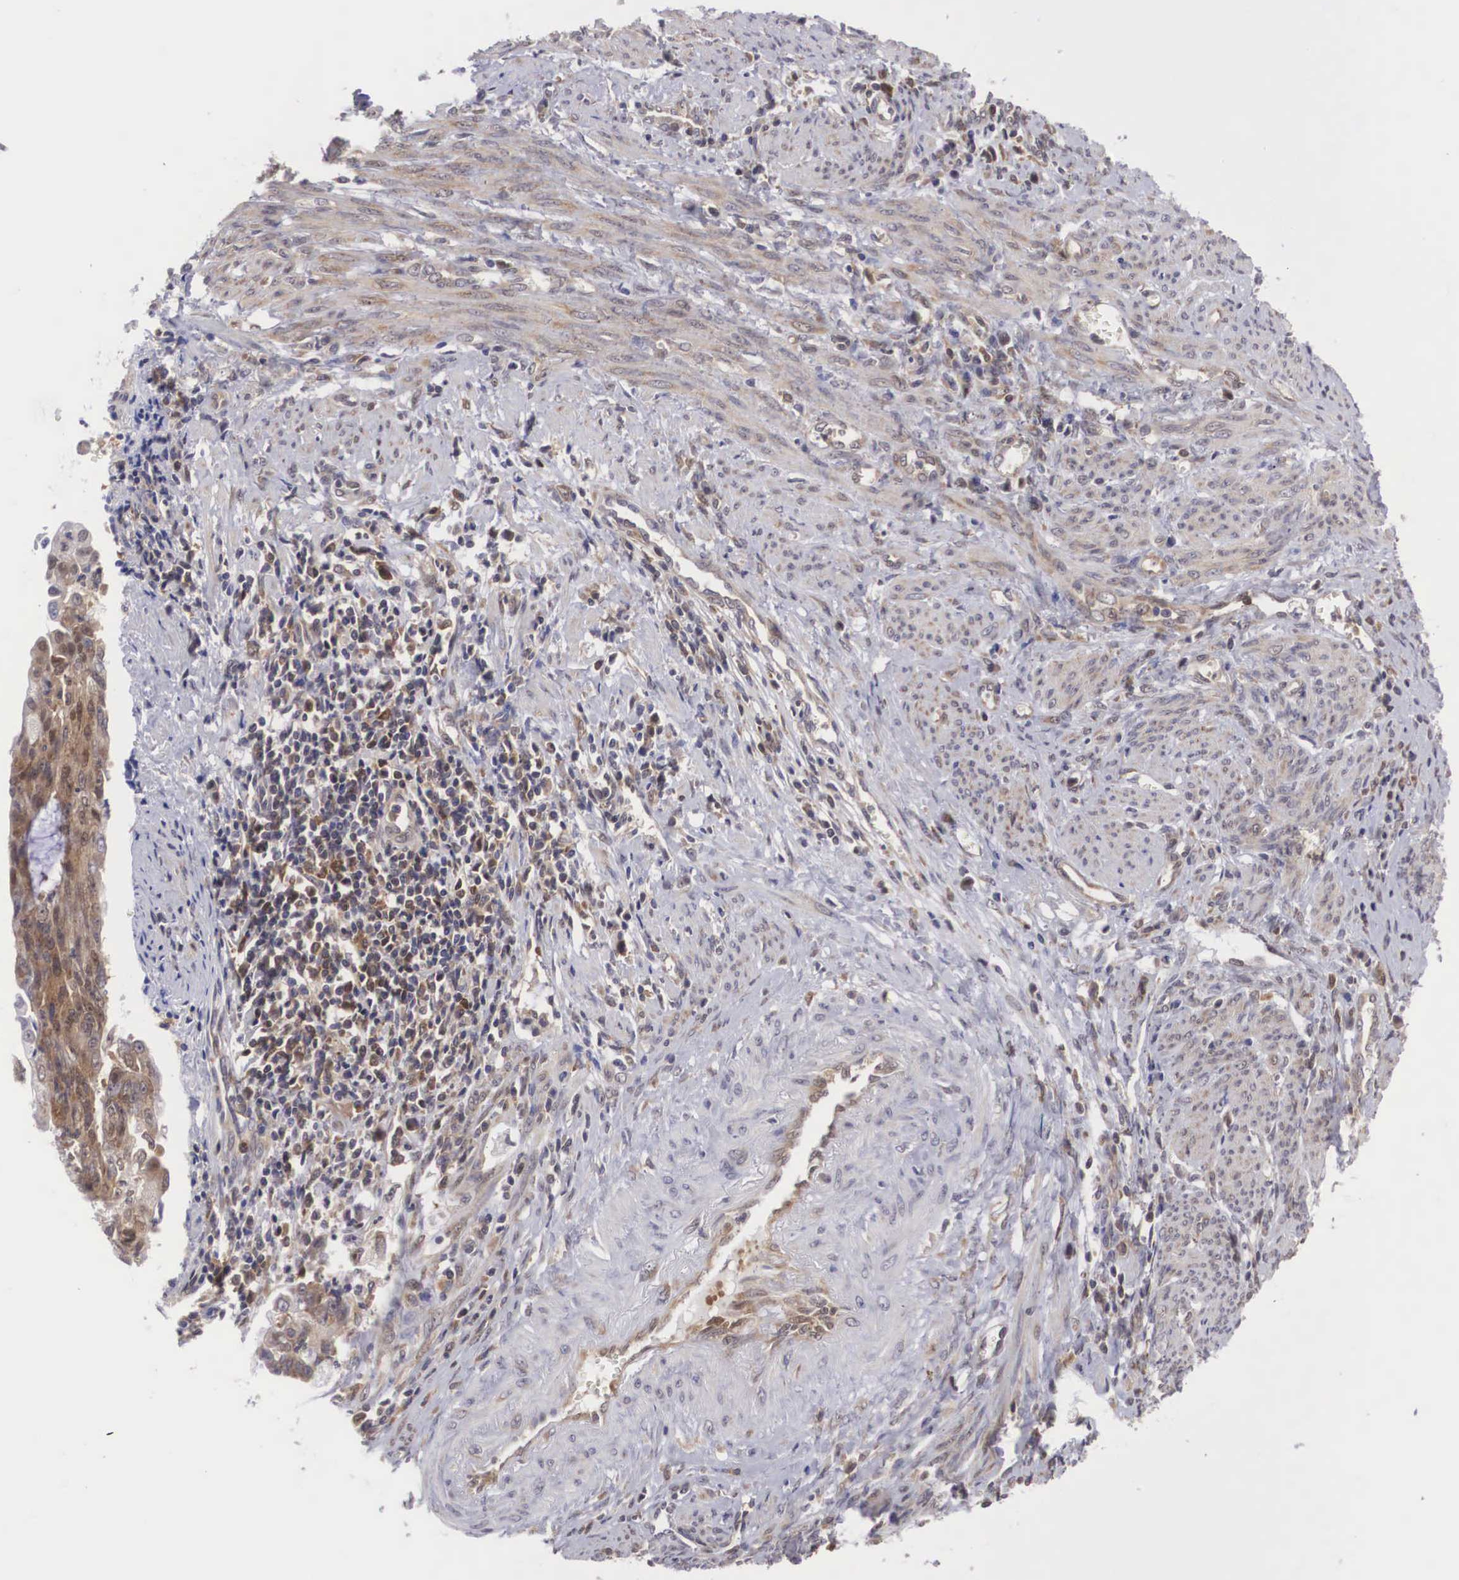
{"staining": {"intensity": "moderate", "quantity": "25%-75%", "location": "cytoplasmic/membranous"}, "tissue": "endometrial cancer", "cell_type": "Tumor cells", "image_type": "cancer", "snomed": [{"axis": "morphology", "description": "Adenocarcinoma, NOS"}, {"axis": "topography", "description": "Endometrium"}], "caption": "A histopathology image showing moderate cytoplasmic/membranous positivity in approximately 25%-75% of tumor cells in endometrial cancer (adenocarcinoma), as visualized by brown immunohistochemical staining.", "gene": "ADSL", "patient": {"sex": "female", "age": 75}}